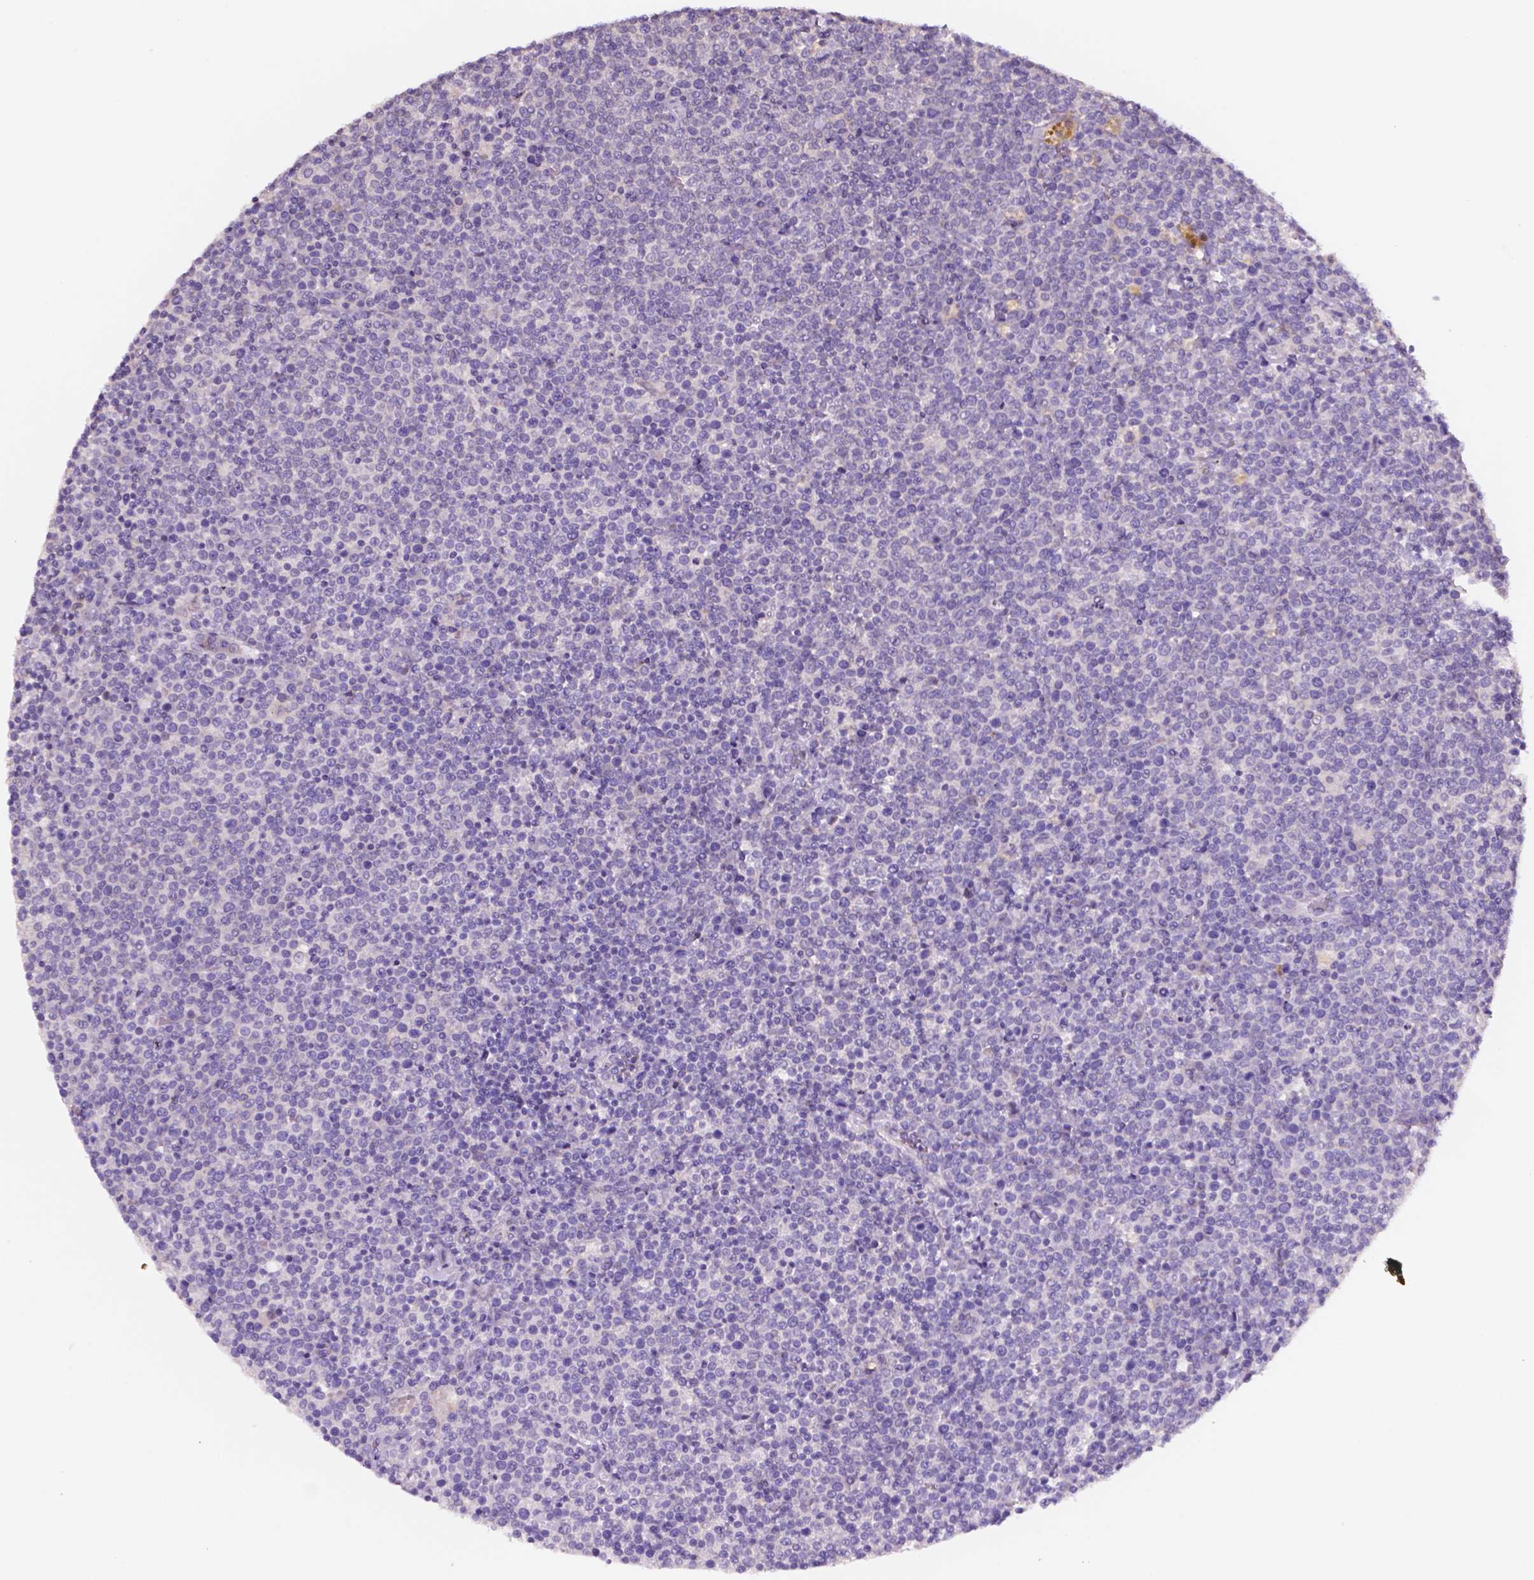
{"staining": {"intensity": "negative", "quantity": "none", "location": "none"}, "tissue": "lymphoma", "cell_type": "Tumor cells", "image_type": "cancer", "snomed": [{"axis": "morphology", "description": "Malignant lymphoma, non-Hodgkin's type, High grade"}, {"axis": "topography", "description": "Lymph node"}], "caption": "Histopathology image shows no protein staining in tumor cells of high-grade malignant lymphoma, non-Hodgkin's type tissue.", "gene": "MKRN2OS", "patient": {"sex": "male", "age": 61}}